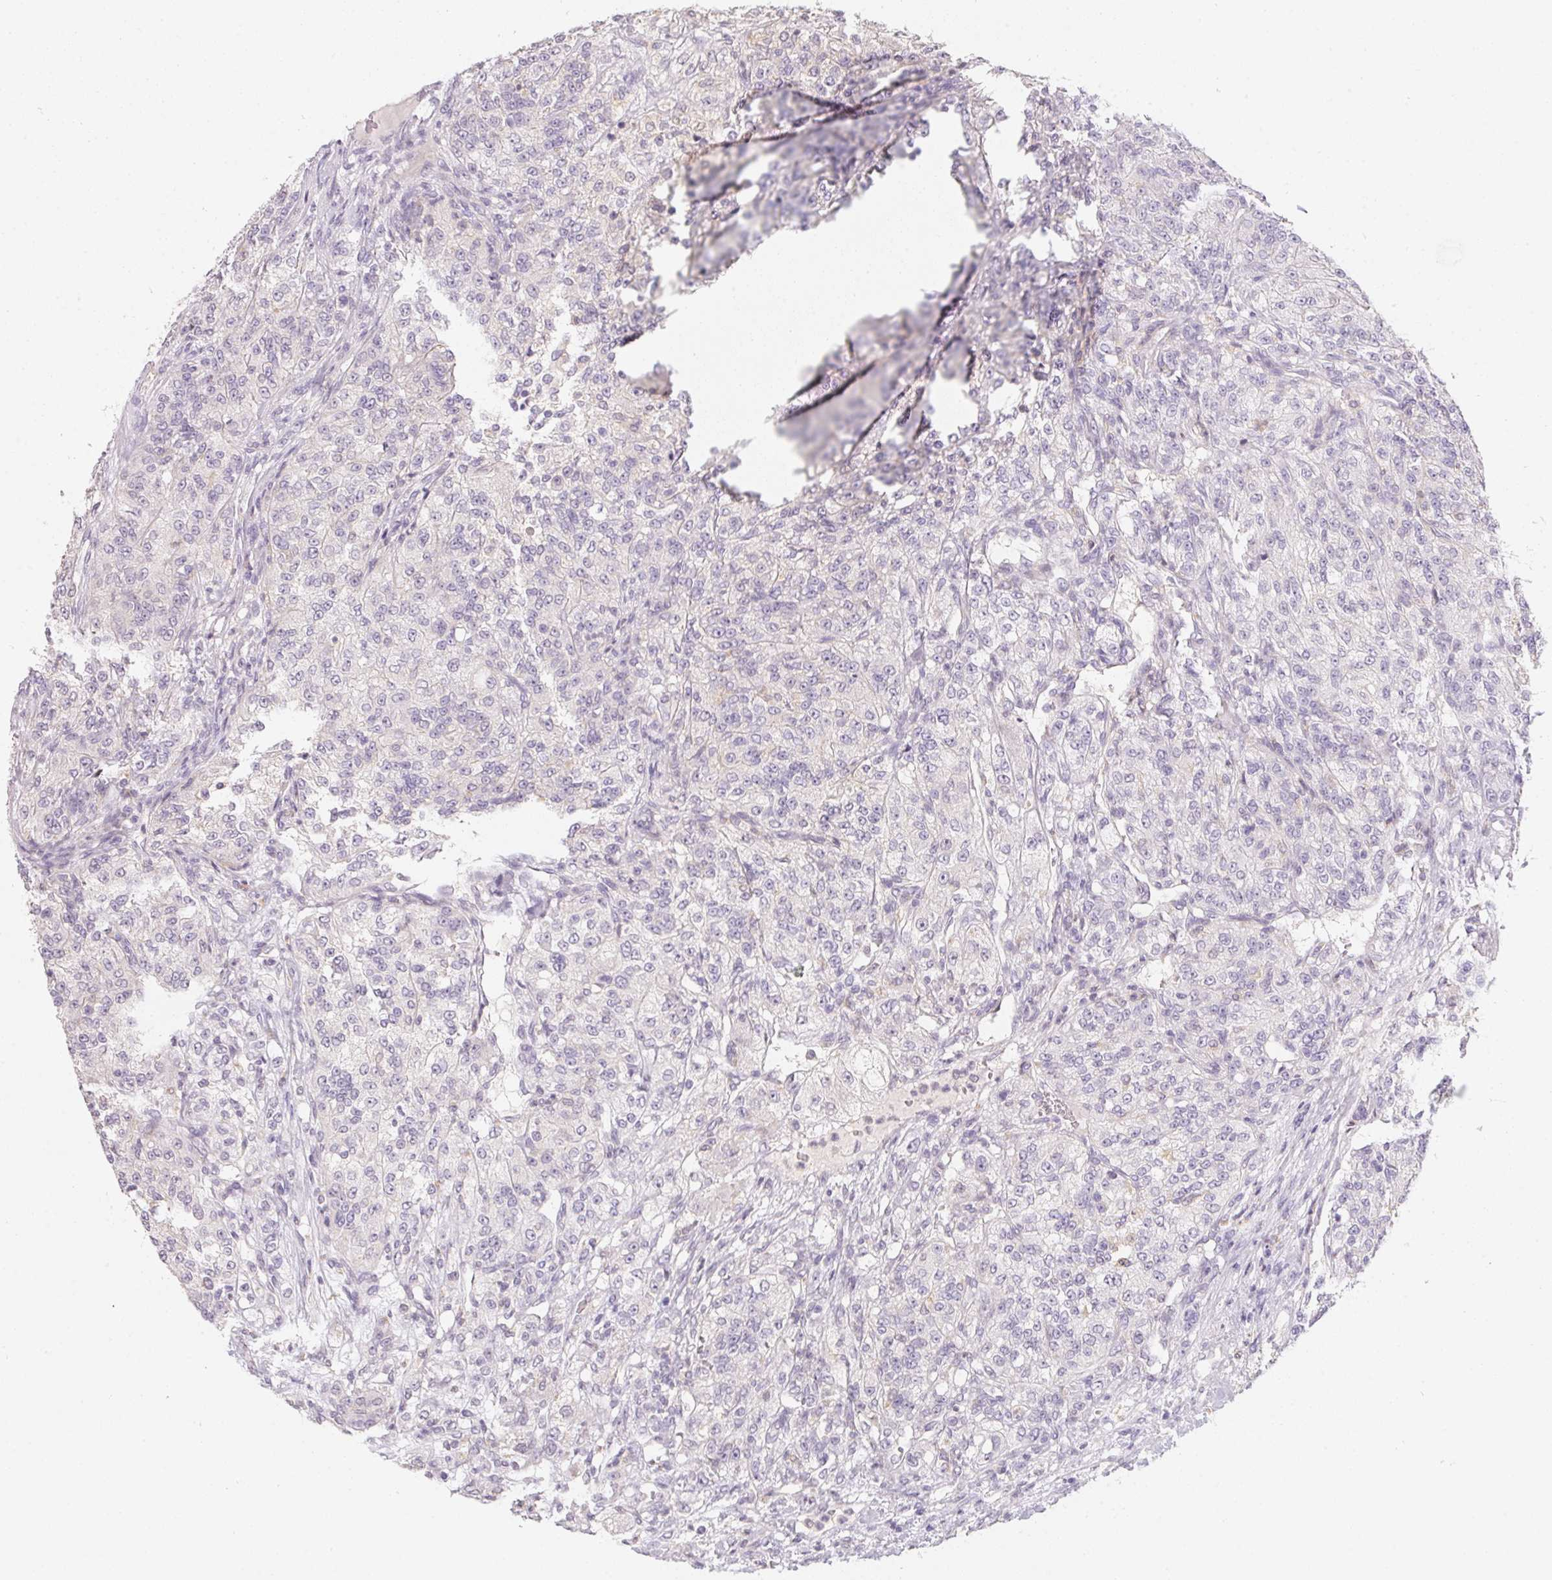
{"staining": {"intensity": "negative", "quantity": "none", "location": "none"}, "tissue": "renal cancer", "cell_type": "Tumor cells", "image_type": "cancer", "snomed": [{"axis": "morphology", "description": "Adenocarcinoma, NOS"}, {"axis": "topography", "description": "Kidney"}], "caption": "Immunohistochemistry (IHC) image of renal cancer stained for a protein (brown), which exhibits no positivity in tumor cells.", "gene": "SLC6A18", "patient": {"sex": "female", "age": 63}}